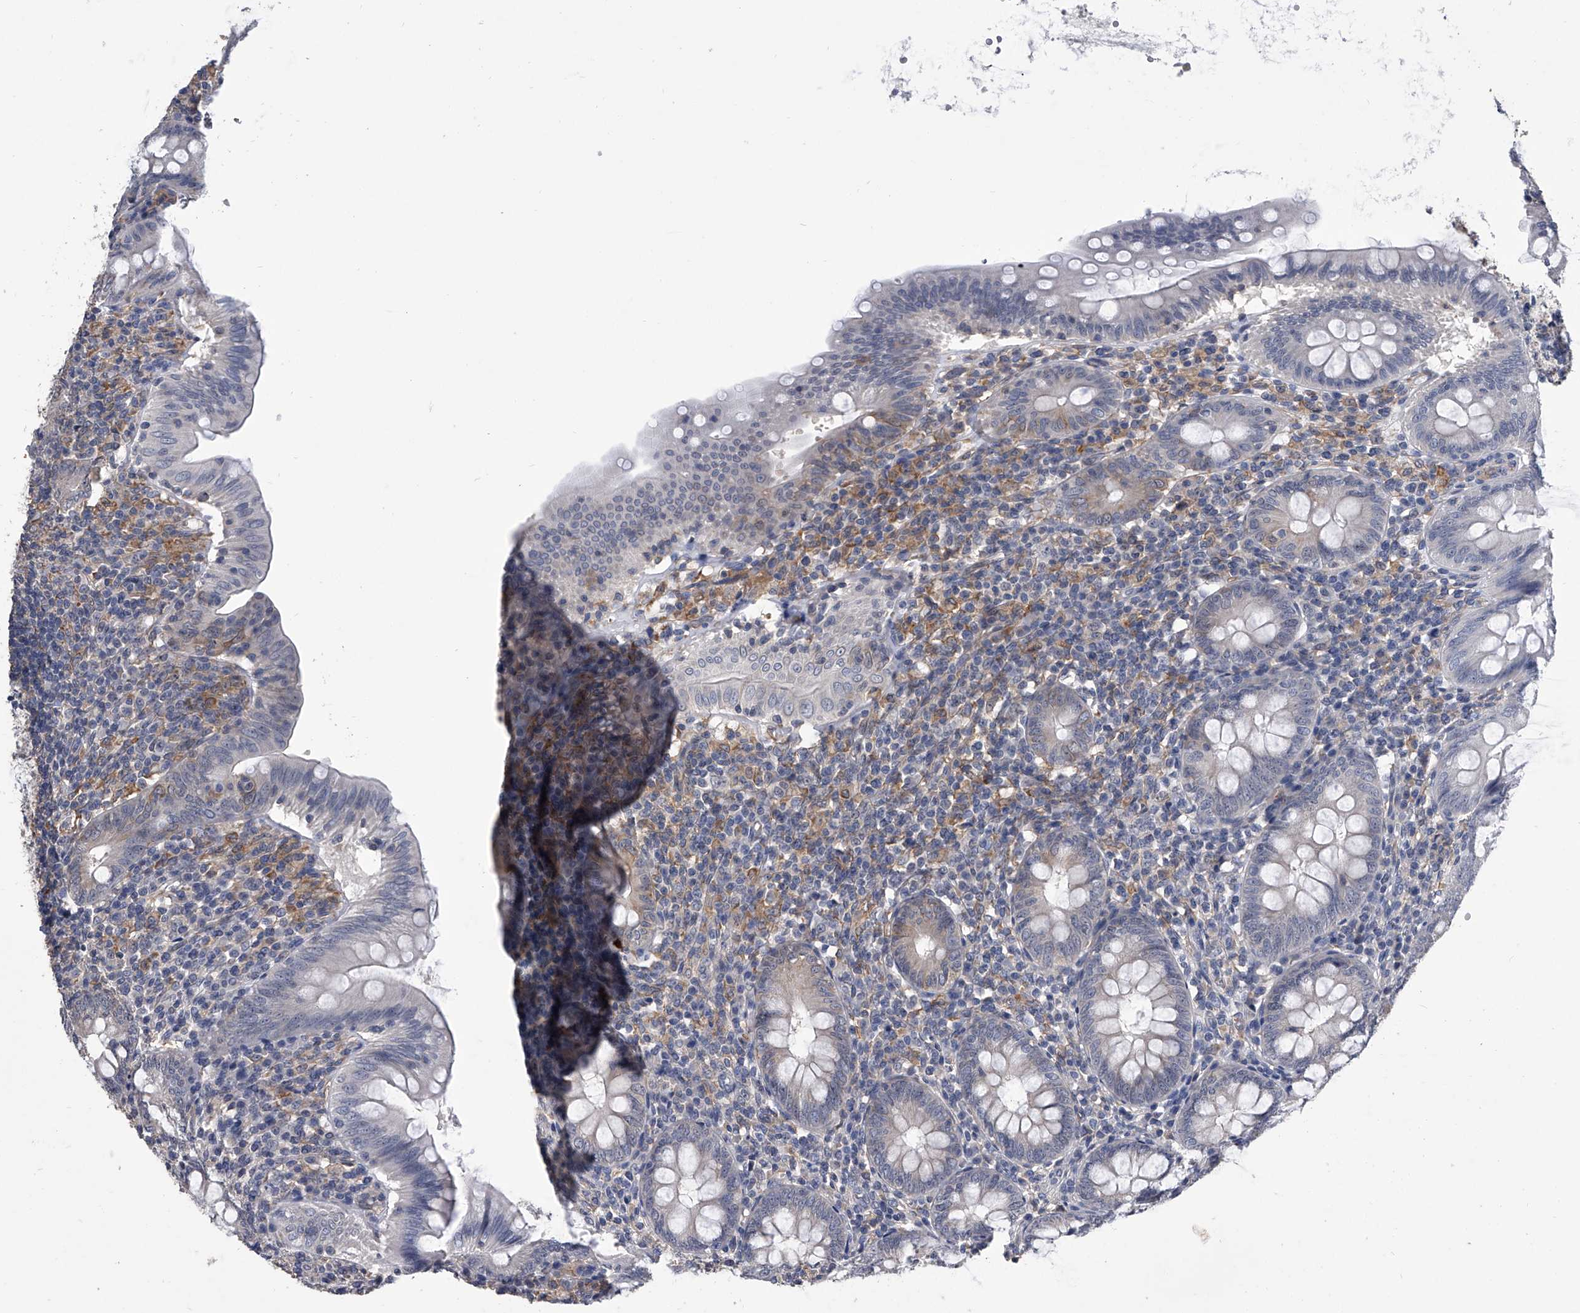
{"staining": {"intensity": "negative", "quantity": "none", "location": "none"}, "tissue": "appendix", "cell_type": "Glandular cells", "image_type": "normal", "snomed": [{"axis": "morphology", "description": "Normal tissue, NOS"}, {"axis": "topography", "description": "Appendix"}], "caption": "A high-resolution photomicrograph shows immunohistochemistry (IHC) staining of unremarkable appendix, which displays no significant staining in glandular cells. (Stains: DAB (3,3'-diaminobenzidine) immunohistochemistry (IHC) with hematoxylin counter stain, Microscopy: brightfield microscopy at high magnification).", "gene": "MAP4K3", "patient": {"sex": "male", "age": 14}}